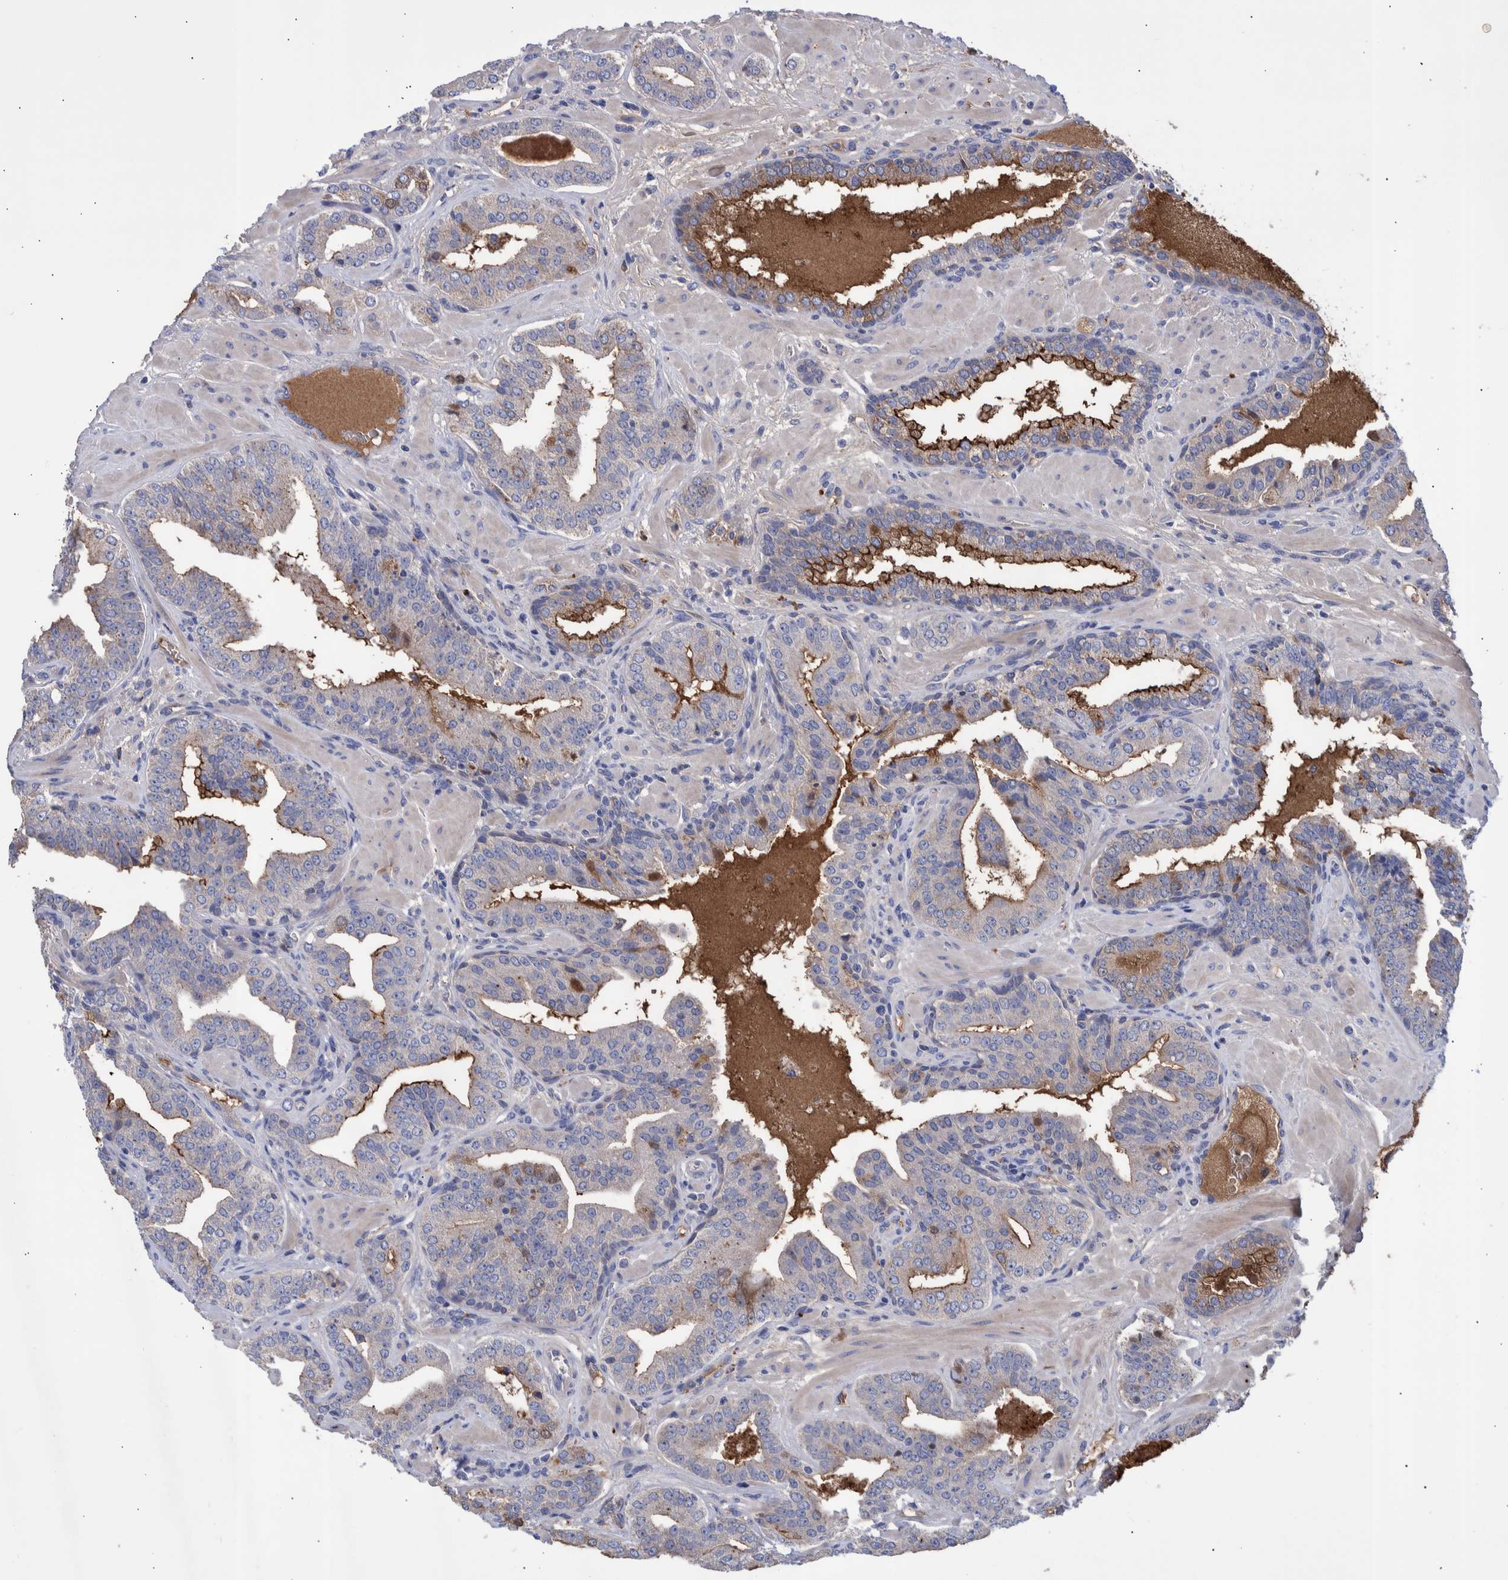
{"staining": {"intensity": "moderate", "quantity": "<25%", "location": "cytoplasmic/membranous"}, "tissue": "prostate cancer", "cell_type": "Tumor cells", "image_type": "cancer", "snomed": [{"axis": "morphology", "description": "Adenocarcinoma, Low grade"}, {"axis": "topography", "description": "Prostate"}], "caption": "Protein expression by immunohistochemistry shows moderate cytoplasmic/membranous positivity in approximately <25% of tumor cells in prostate cancer (adenocarcinoma (low-grade)).", "gene": "DLL4", "patient": {"sex": "male", "age": 62}}